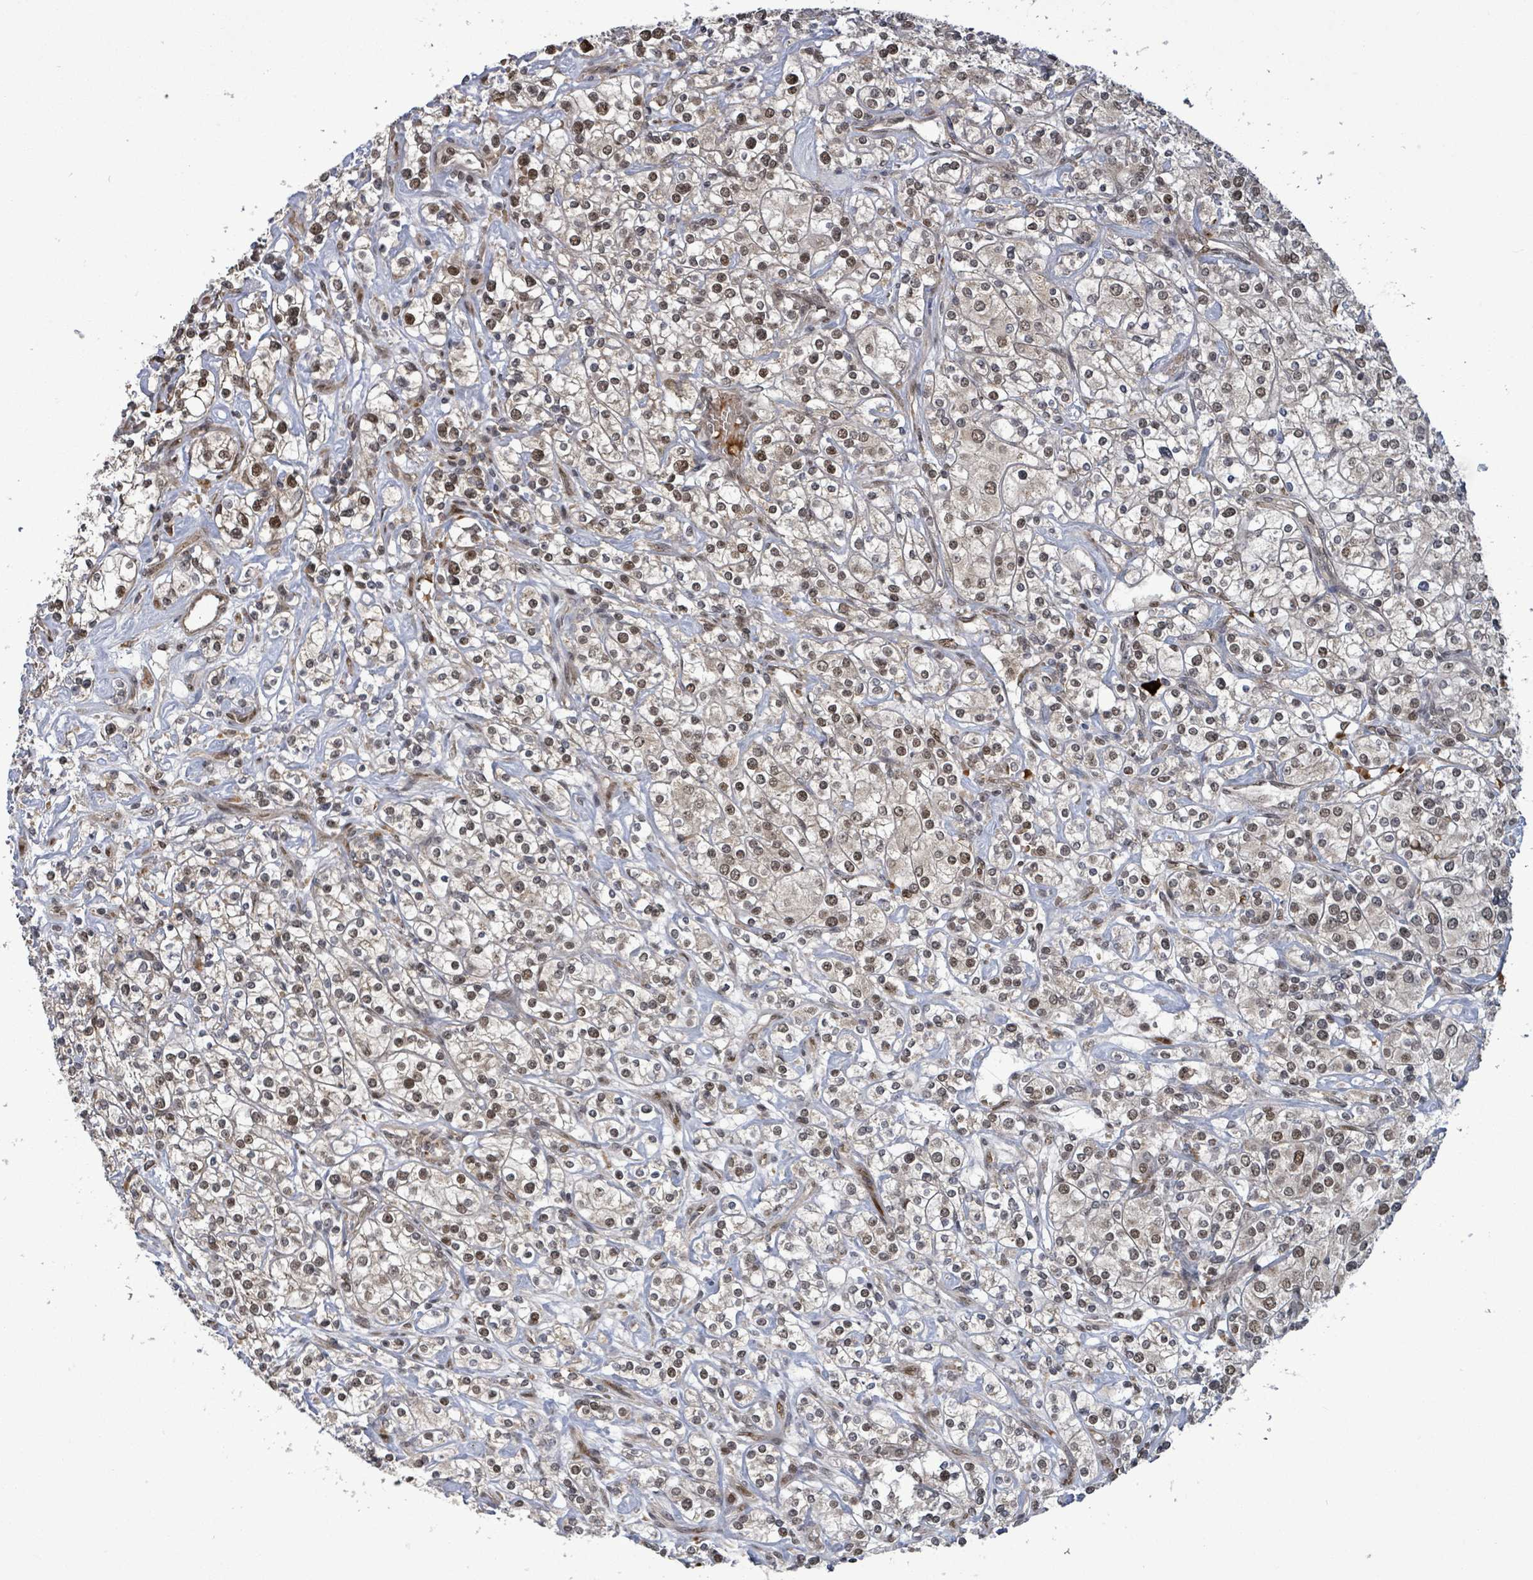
{"staining": {"intensity": "moderate", "quantity": "<25%", "location": "nuclear"}, "tissue": "renal cancer", "cell_type": "Tumor cells", "image_type": "cancer", "snomed": [{"axis": "morphology", "description": "Adenocarcinoma, NOS"}, {"axis": "topography", "description": "Kidney"}], "caption": "Tumor cells display low levels of moderate nuclear staining in approximately <25% of cells in renal cancer.", "gene": "PATZ1", "patient": {"sex": "male", "age": 77}}